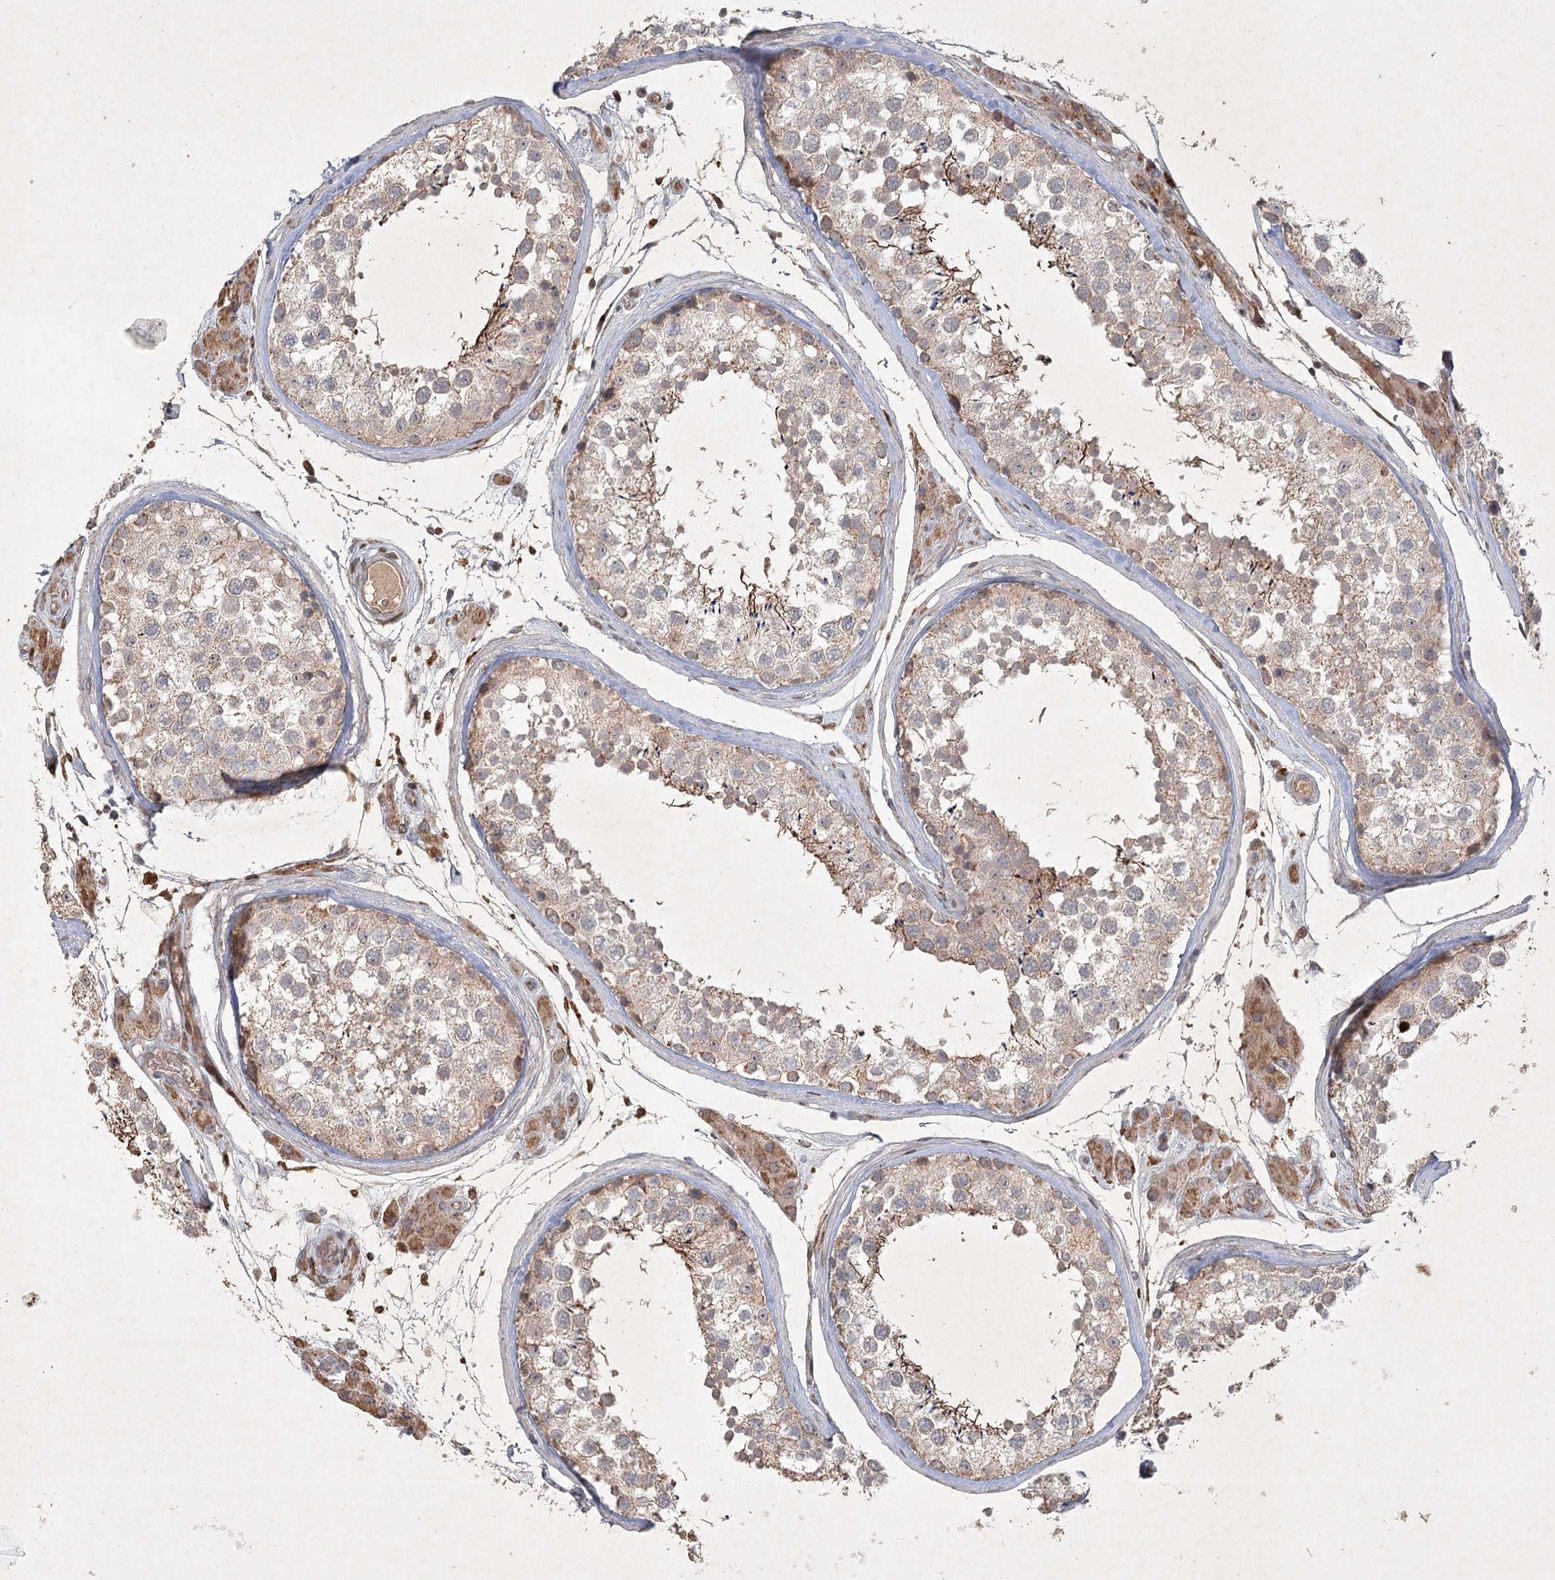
{"staining": {"intensity": "weak", "quantity": ">75%", "location": "cytoplasmic/membranous"}, "tissue": "testis", "cell_type": "Cells in seminiferous ducts", "image_type": "normal", "snomed": [{"axis": "morphology", "description": "Normal tissue, NOS"}, {"axis": "topography", "description": "Testis"}], "caption": "An image showing weak cytoplasmic/membranous positivity in about >75% of cells in seminiferous ducts in unremarkable testis, as visualized by brown immunohistochemical staining.", "gene": "KBTBD4", "patient": {"sex": "male", "age": 46}}